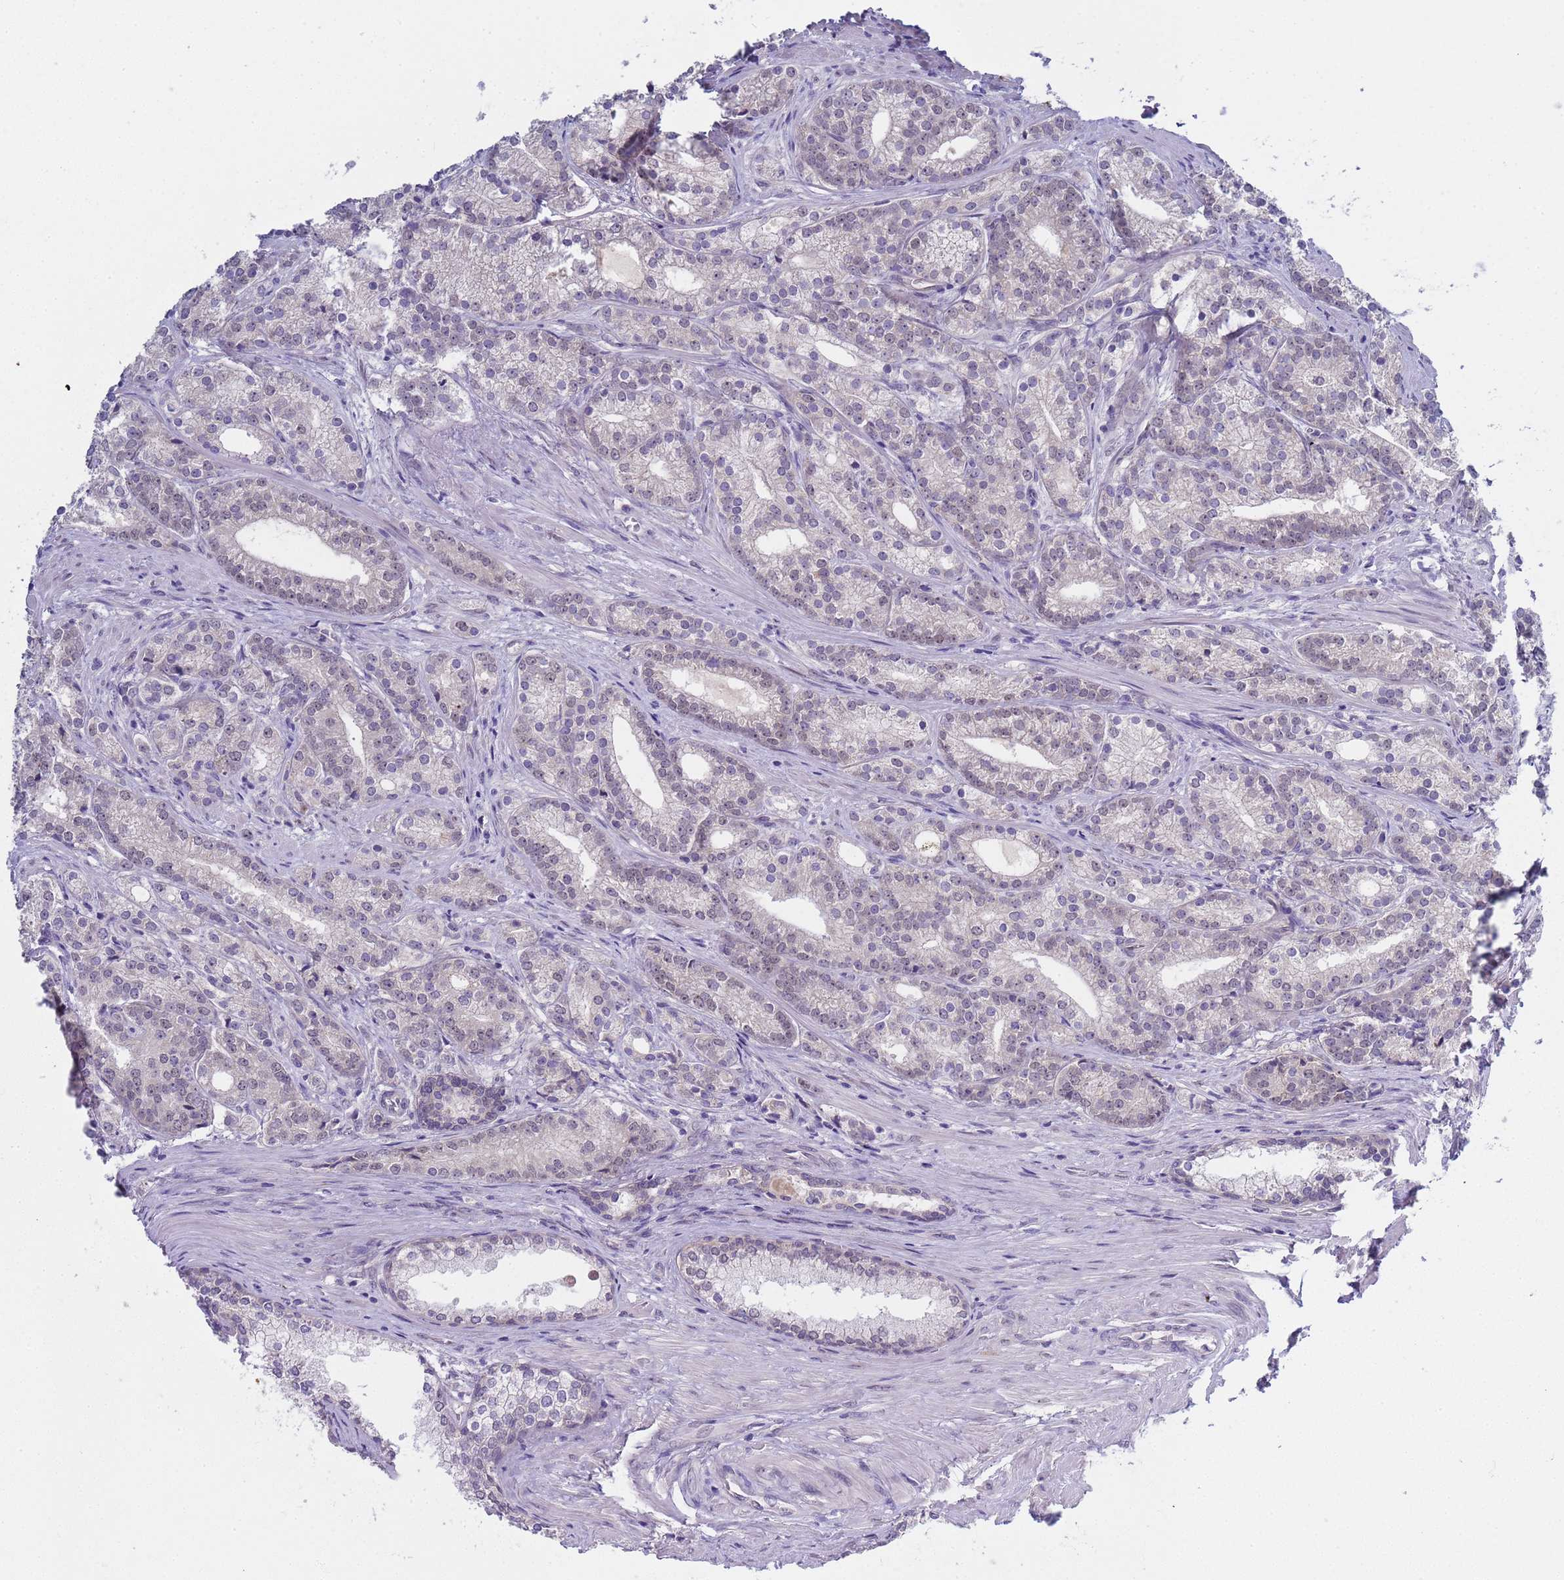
{"staining": {"intensity": "negative", "quantity": "none", "location": "none"}, "tissue": "prostate cancer", "cell_type": "Tumor cells", "image_type": "cancer", "snomed": [{"axis": "morphology", "description": "Adenocarcinoma, Low grade"}, {"axis": "topography", "description": "Prostate"}], "caption": "IHC photomicrograph of neoplastic tissue: human prostate cancer stained with DAB (3,3'-diaminobenzidine) exhibits no significant protein expression in tumor cells.", "gene": "TRMT10A", "patient": {"sex": "male", "age": 71}}